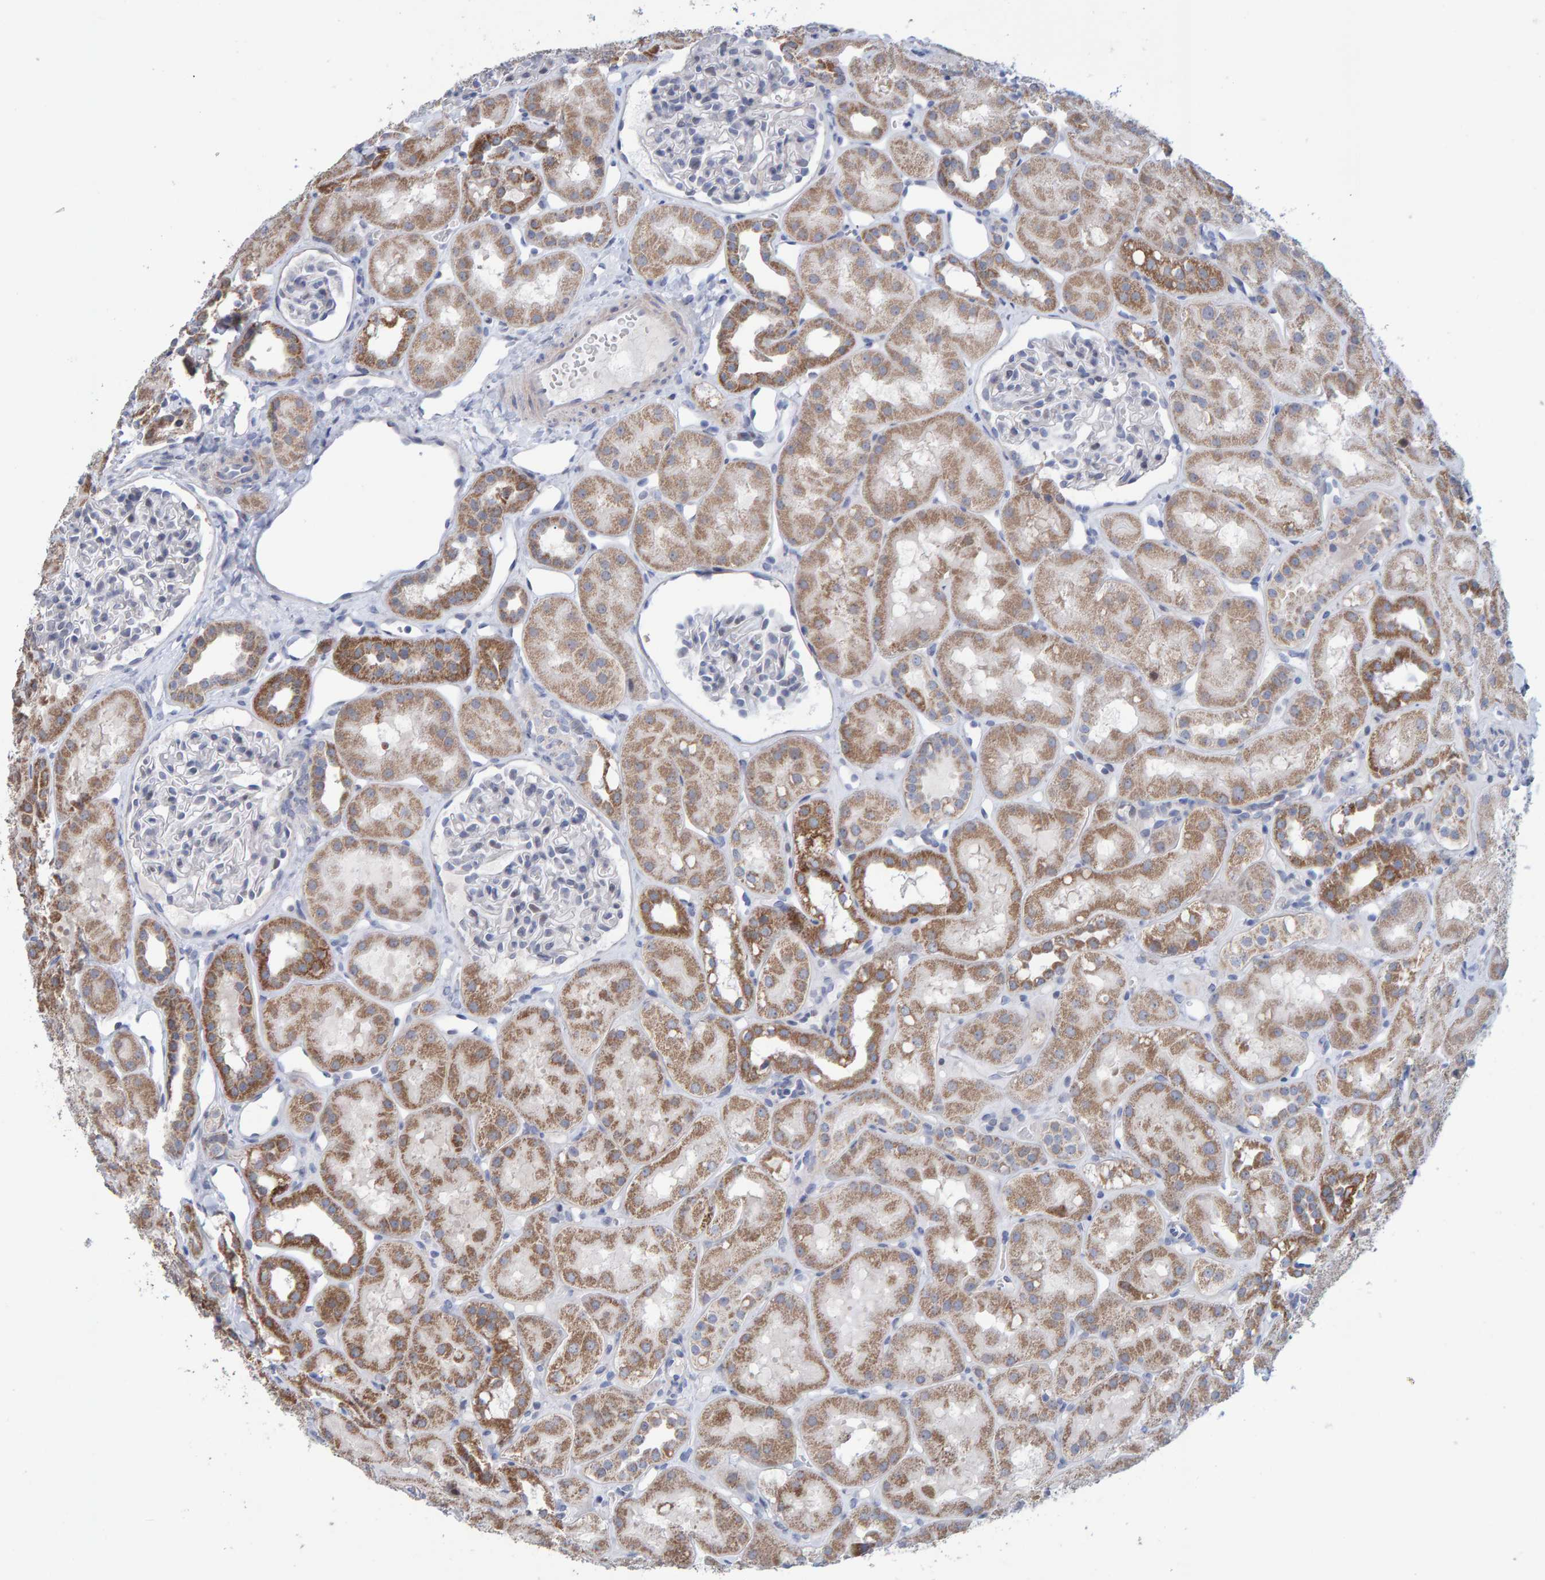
{"staining": {"intensity": "negative", "quantity": "none", "location": "none"}, "tissue": "kidney", "cell_type": "Cells in glomeruli", "image_type": "normal", "snomed": [{"axis": "morphology", "description": "Normal tissue, NOS"}, {"axis": "topography", "description": "Kidney"}], "caption": "Immunohistochemistry (IHC) image of unremarkable human kidney stained for a protein (brown), which demonstrates no positivity in cells in glomeruli. (DAB immunohistochemistry (IHC), high magnification).", "gene": "USP43", "patient": {"sex": "male", "age": 16}}